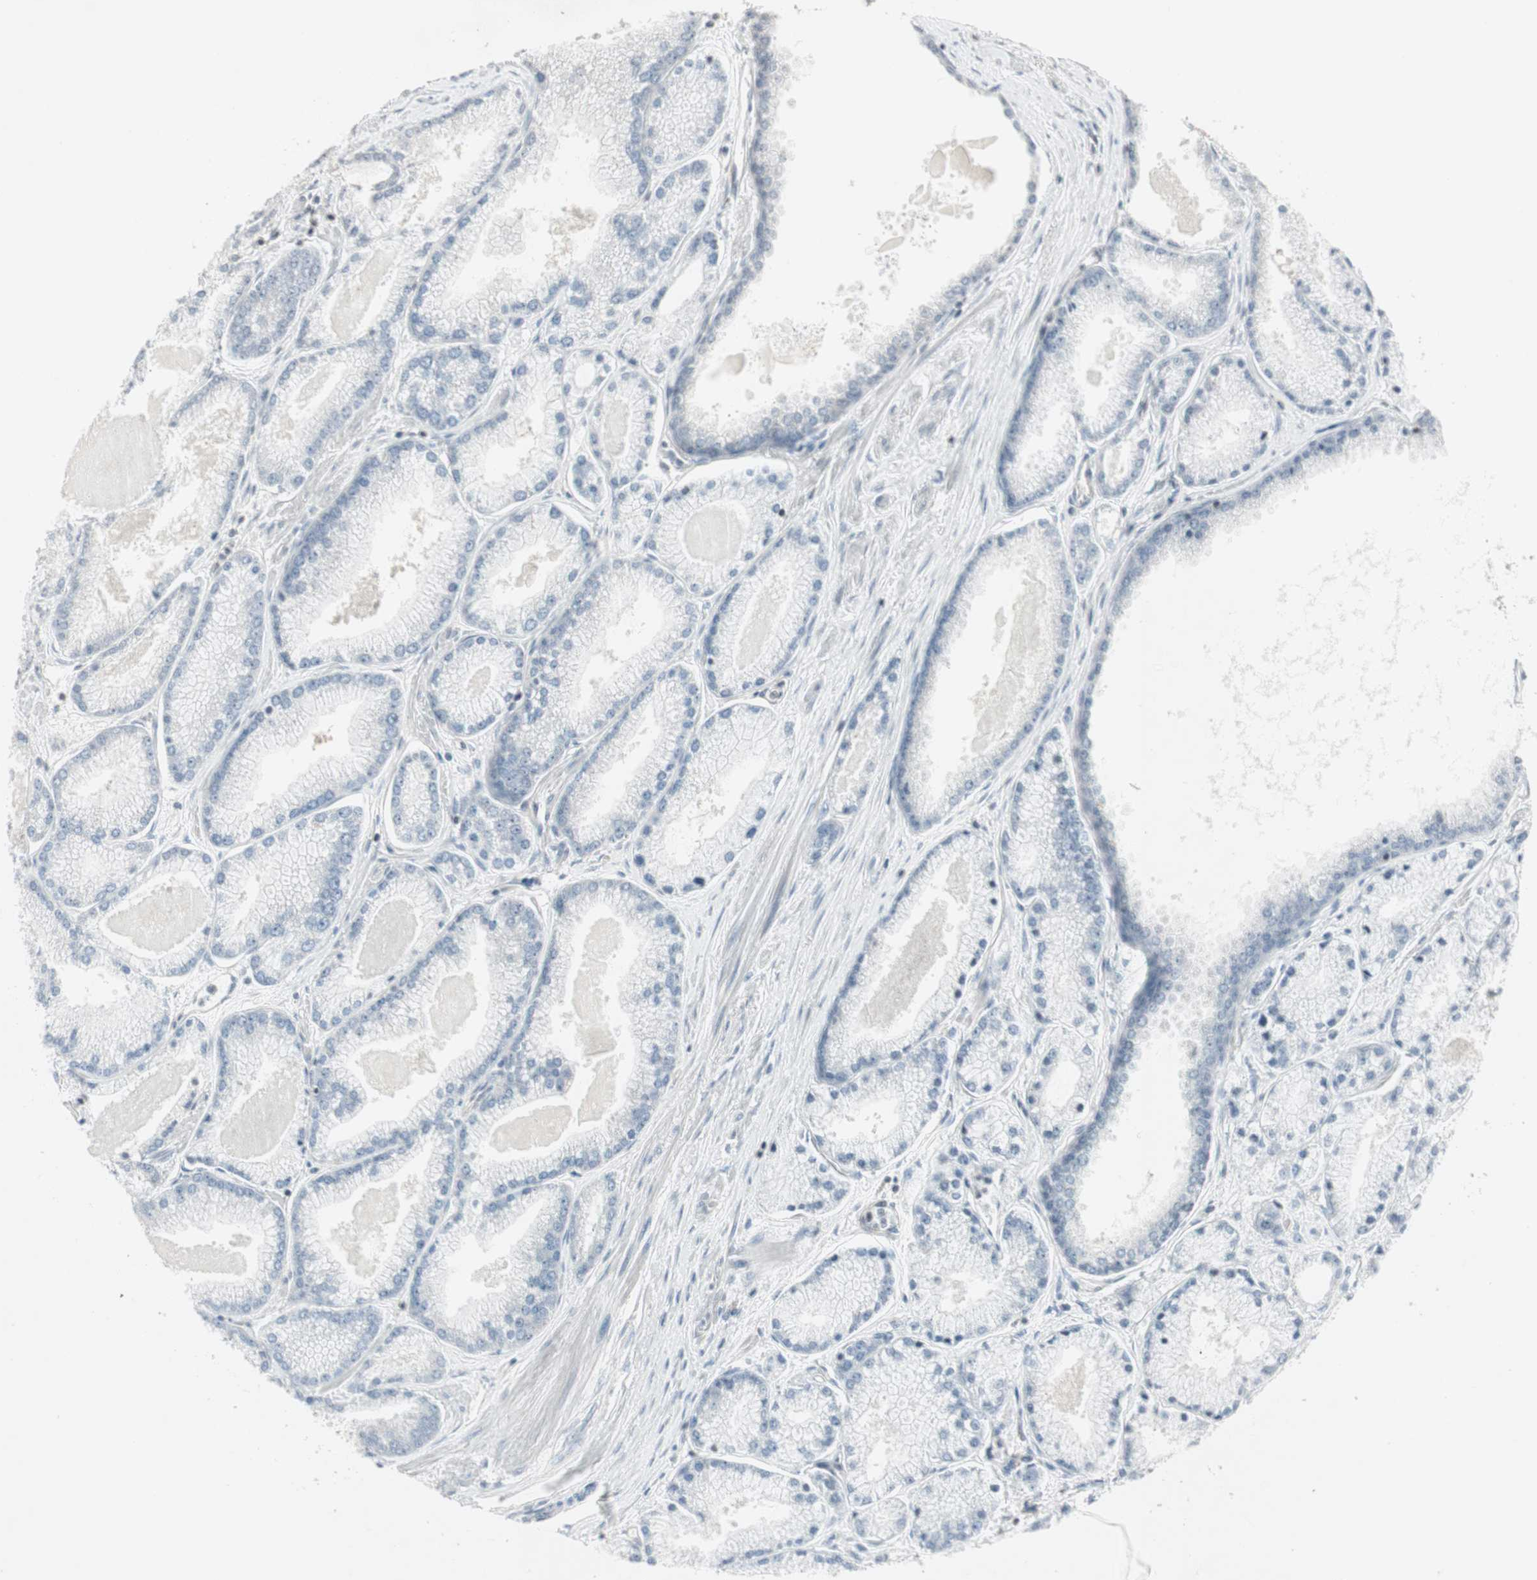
{"staining": {"intensity": "negative", "quantity": "none", "location": "none"}, "tissue": "prostate cancer", "cell_type": "Tumor cells", "image_type": "cancer", "snomed": [{"axis": "morphology", "description": "Adenocarcinoma, High grade"}, {"axis": "topography", "description": "Prostate"}], "caption": "DAB immunohistochemical staining of prostate cancer (adenocarcinoma (high-grade)) reveals no significant staining in tumor cells.", "gene": "ARHGEF1", "patient": {"sex": "male", "age": 61}}